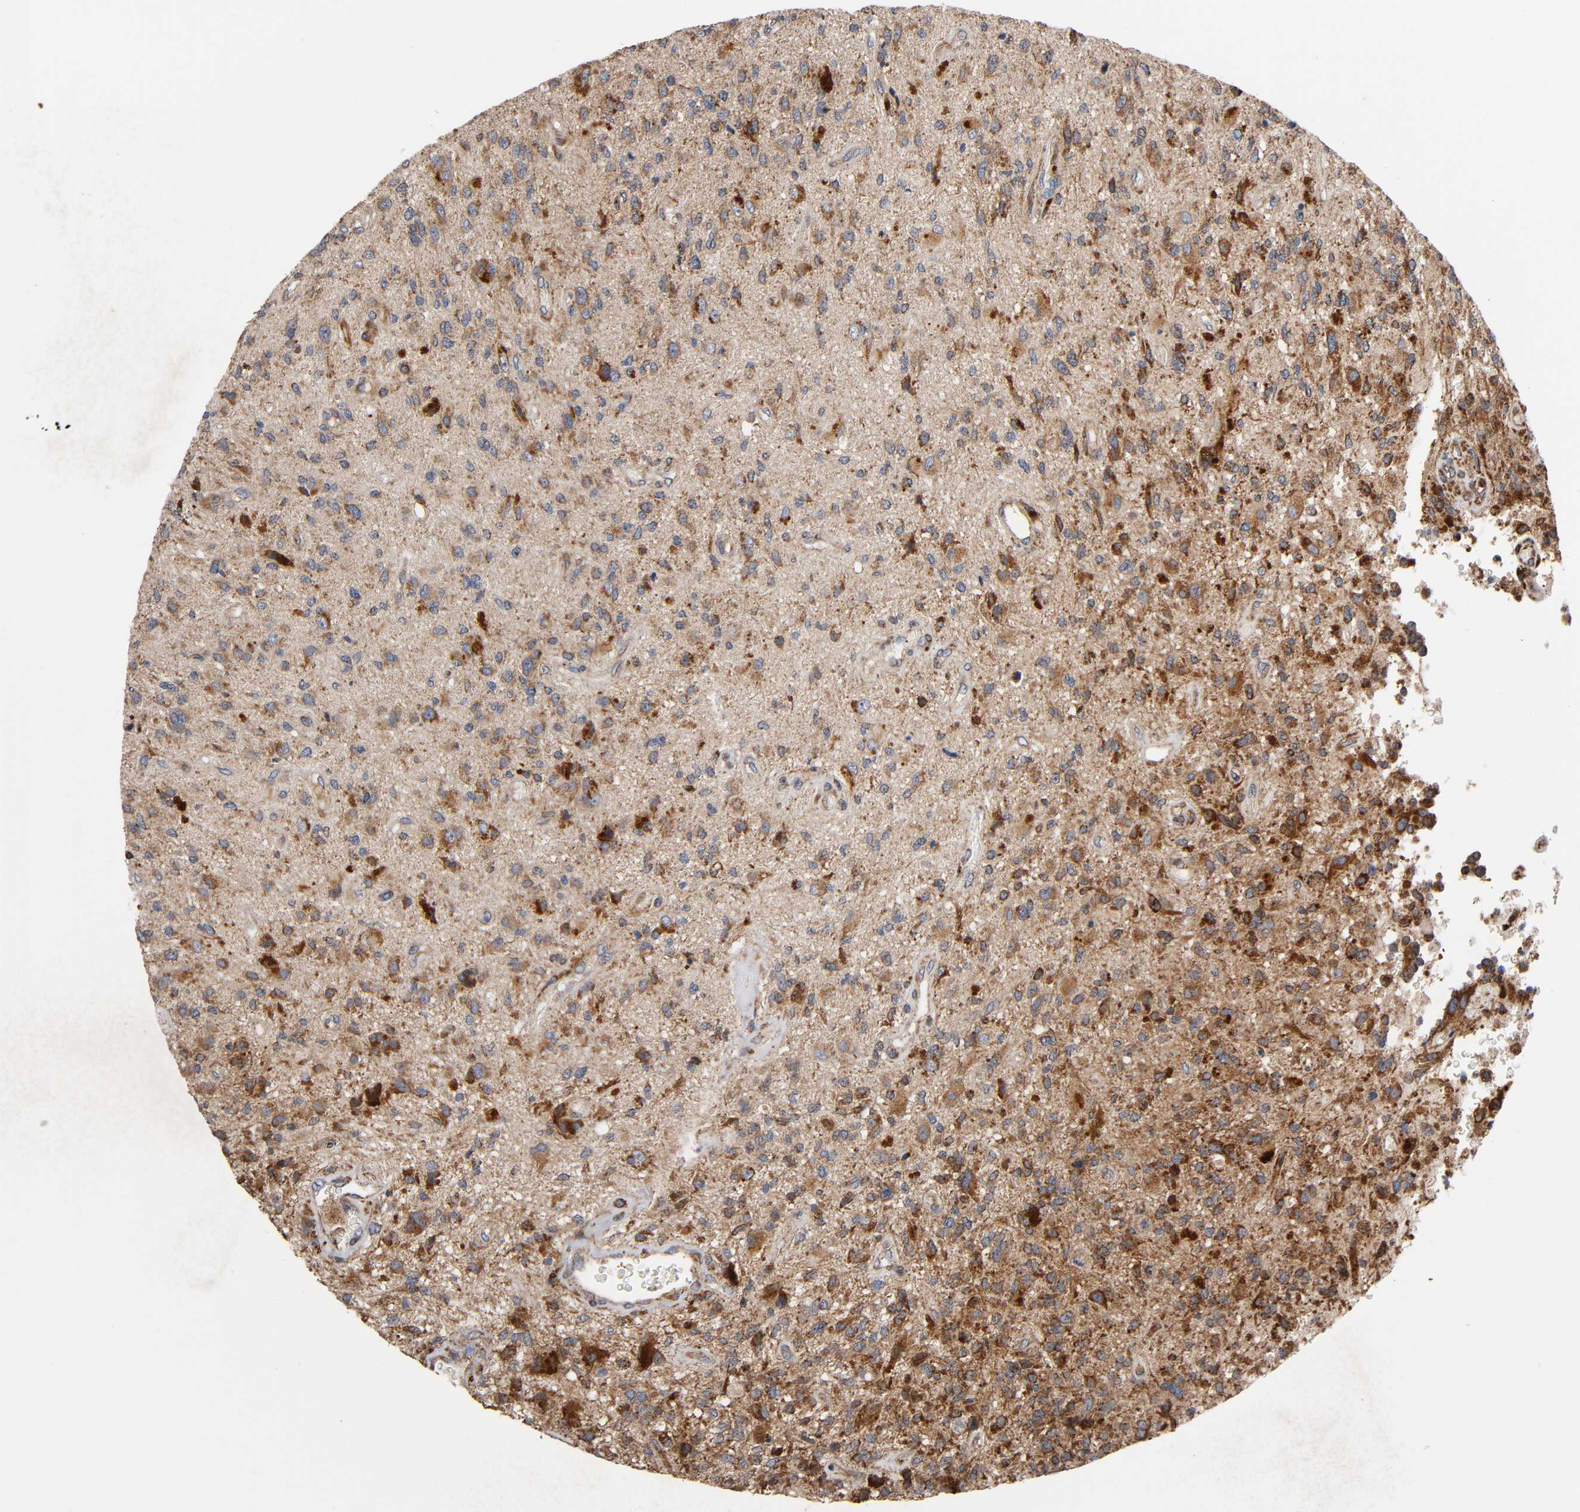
{"staining": {"intensity": "strong", "quantity": "25%-75%", "location": "cytoplasmic/membranous"}, "tissue": "glioma", "cell_type": "Tumor cells", "image_type": "cancer", "snomed": [{"axis": "morphology", "description": "Normal tissue, NOS"}, {"axis": "morphology", "description": "Glioma, malignant, High grade"}, {"axis": "topography", "description": "Cerebral cortex"}], "caption": "A high-resolution photomicrograph shows immunohistochemistry (IHC) staining of malignant high-grade glioma, which demonstrates strong cytoplasmic/membranous expression in approximately 25%-75% of tumor cells.", "gene": "MAP3K1", "patient": {"sex": "male", "age": 75}}